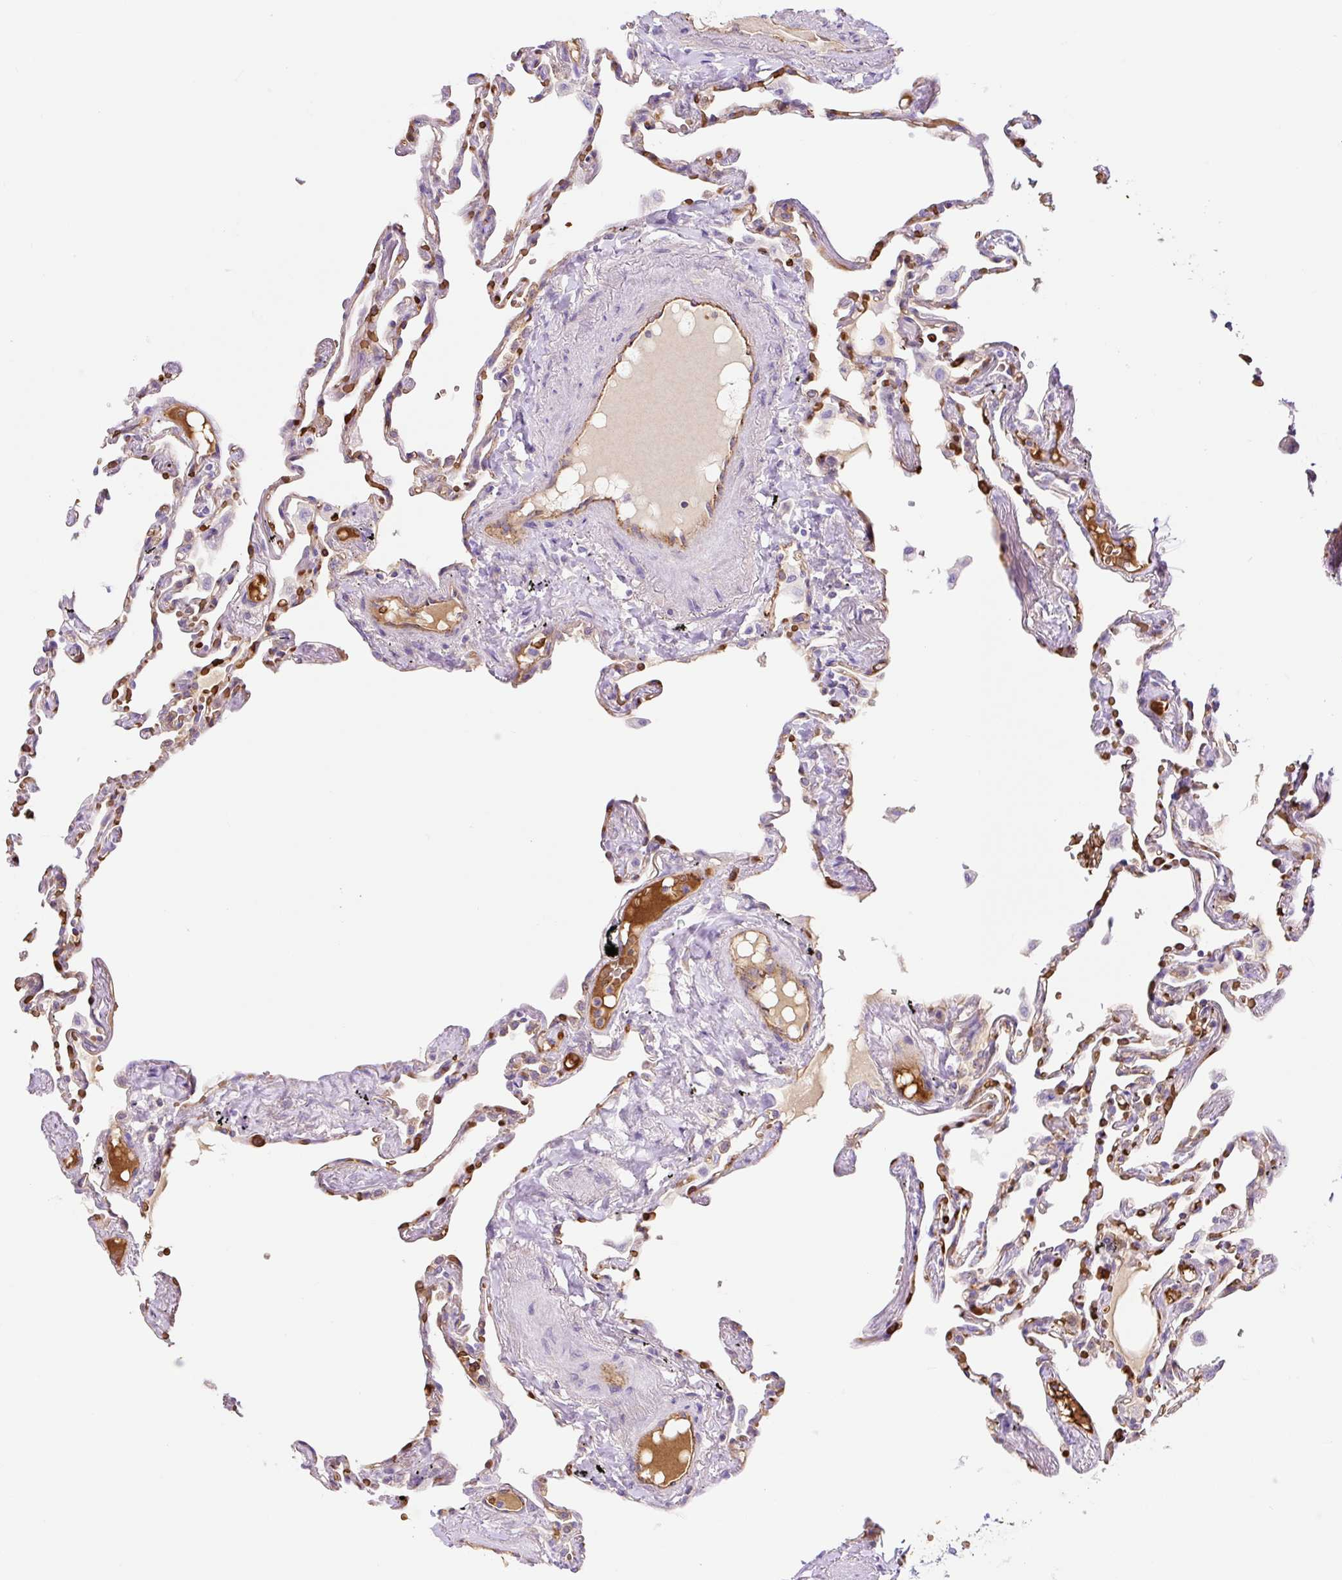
{"staining": {"intensity": "strong", "quantity": "<25%", "location": "cytoplasmic/membranous"}, "tissue": "lung", "cell_type": "Alveolar cells", "image_type": "normal", "snomed": [{"axis": "morphology", "description": "Normal tissue, NOS"}, {"axis": "topography", "description": "Lung"}], "caption": "Strong cytoplasmic/membranous expression for a protein is seen in about <25% of alveolar cells of normal lung using IHC.", "gene": "HIP1R", "patient": {"sex": "female", "age": 67}}